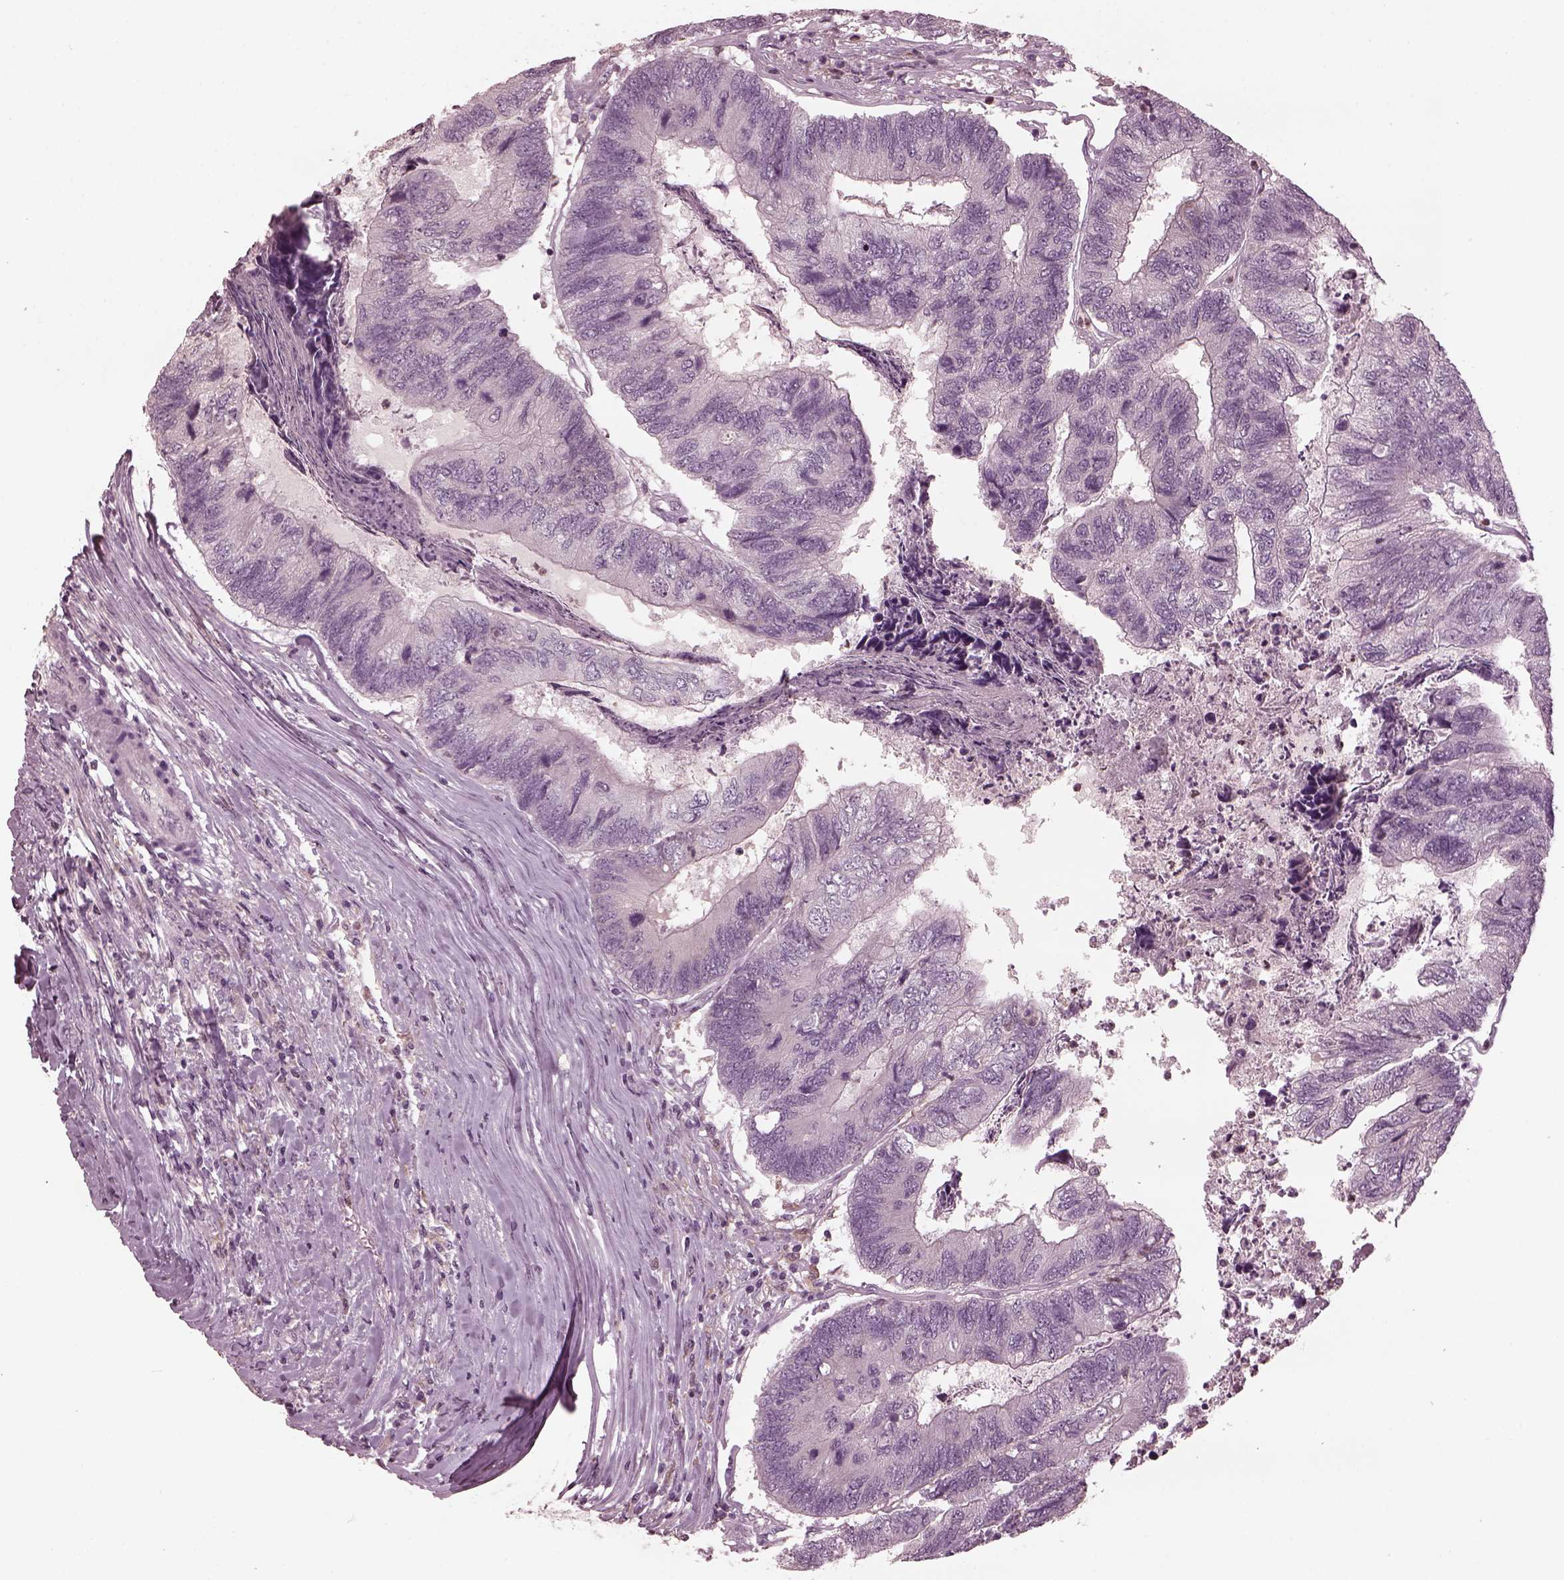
{"staining": {"intensity": "weak", "quantity": "<25%", "location": "cytoplasmic/membranous"}, "tissue": "colorectal cancer", "cell_type": "Tumor cells", "image_type": "cancer", "snomed": [{"axis": "morphology", "description": "Adenocarcinoma, NOS"}, {"axis": "topography", "description": "Colon"}], "caption": "The immunohistochemistry (IHC) image has no significant expression in tumor cells of adenocarcinoma (colorectal) tissue.", "gene": "PSTPIP2", "patient": {"sex": "female", "age": 67}}